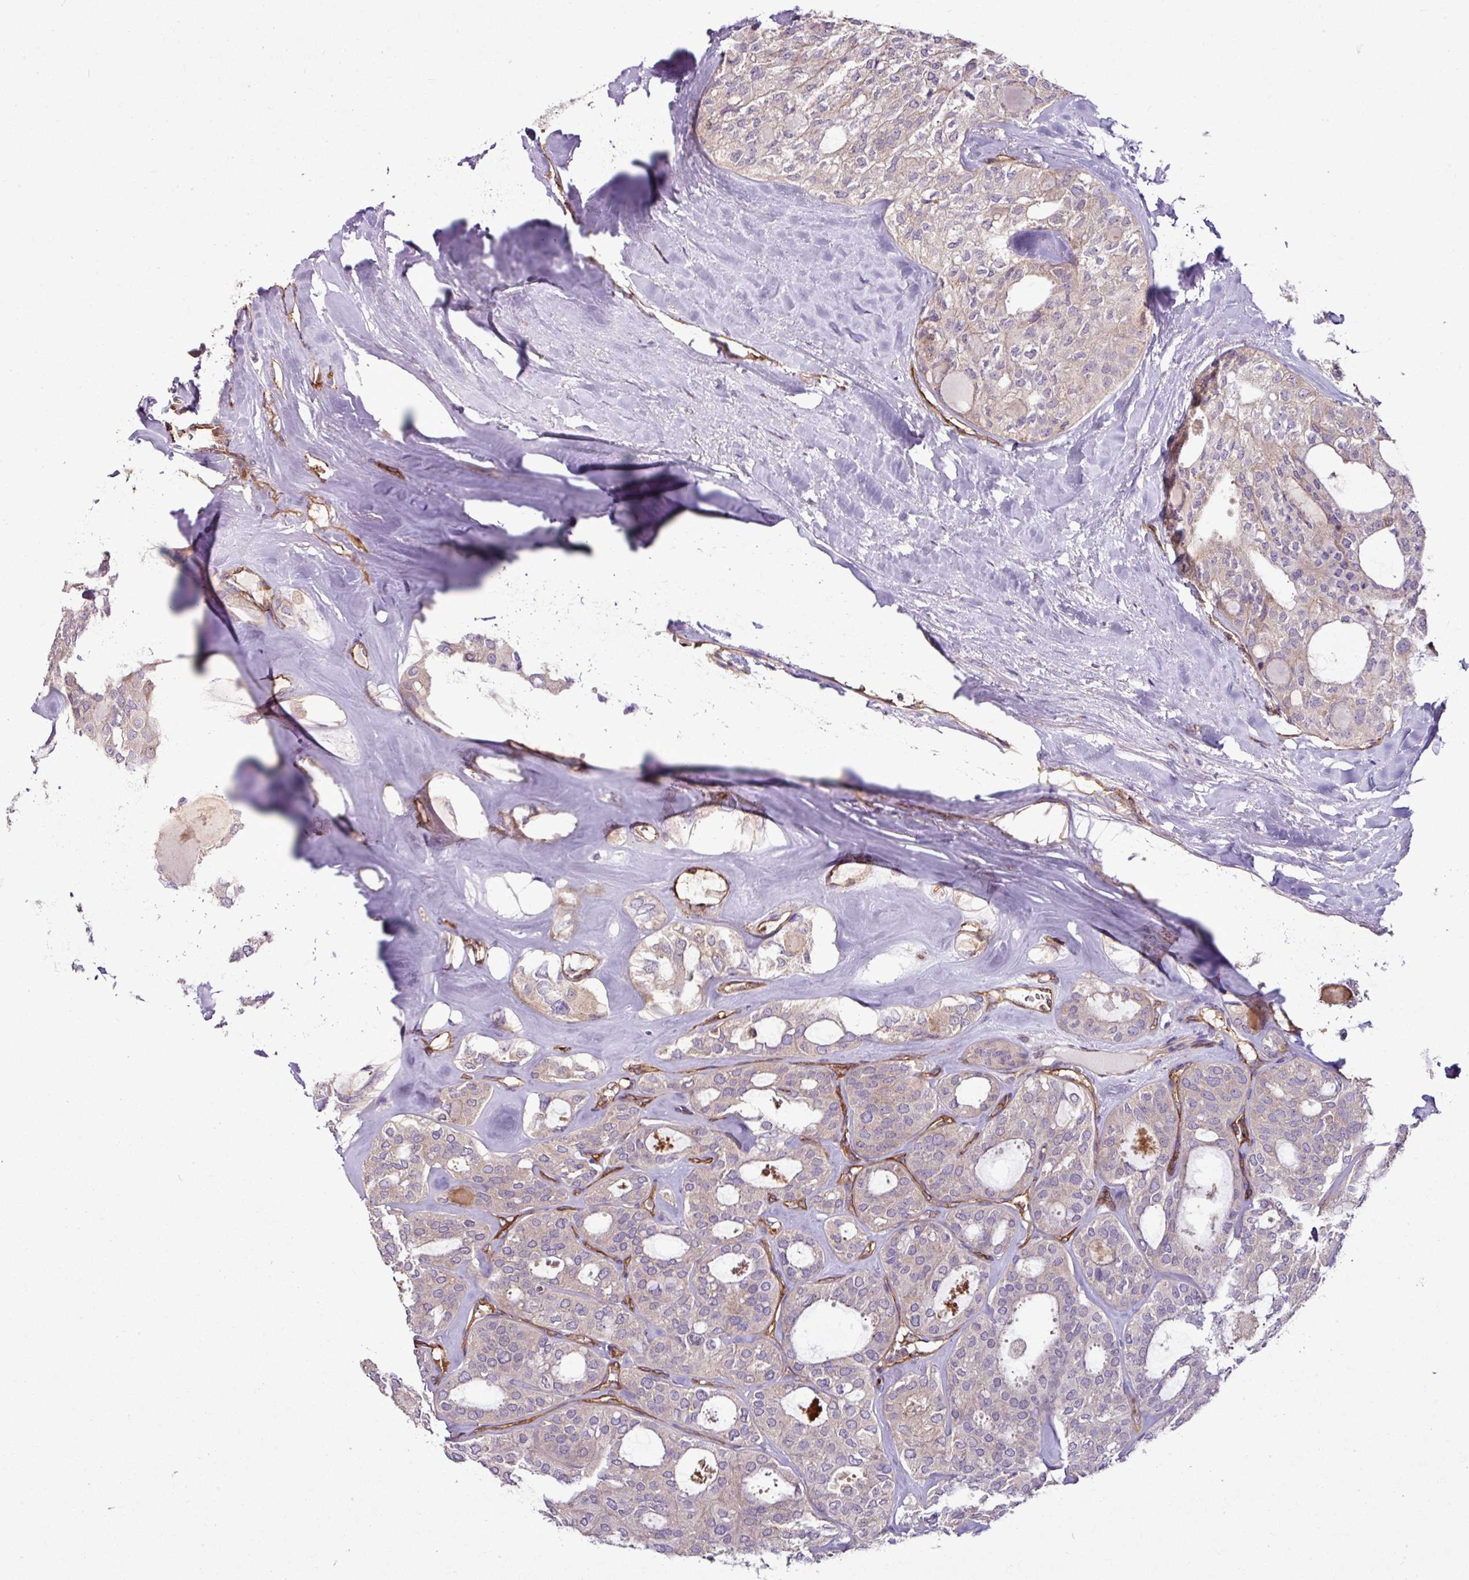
{"staining": {"intensity": "negative", "quantity": "none", "location": "none"}, "tissue": "thyroid cancer", "cell_type": "Tumor cells", "image_type": "cancer", "snomed": [{"axis": "morphology", "description": "Follicular adenoma carcinoma, NOS"}, {"axis": "topography", "description": "Thyroid gland"}], "caption": "Immunohistochemistry (IHC) of human thyroid cancer shows no positivity in tumor cells. (IHC, brightfield microscopy, high magnification).", "gene": "ZNF106", "patient": {"sex": "male", "age": 75}}